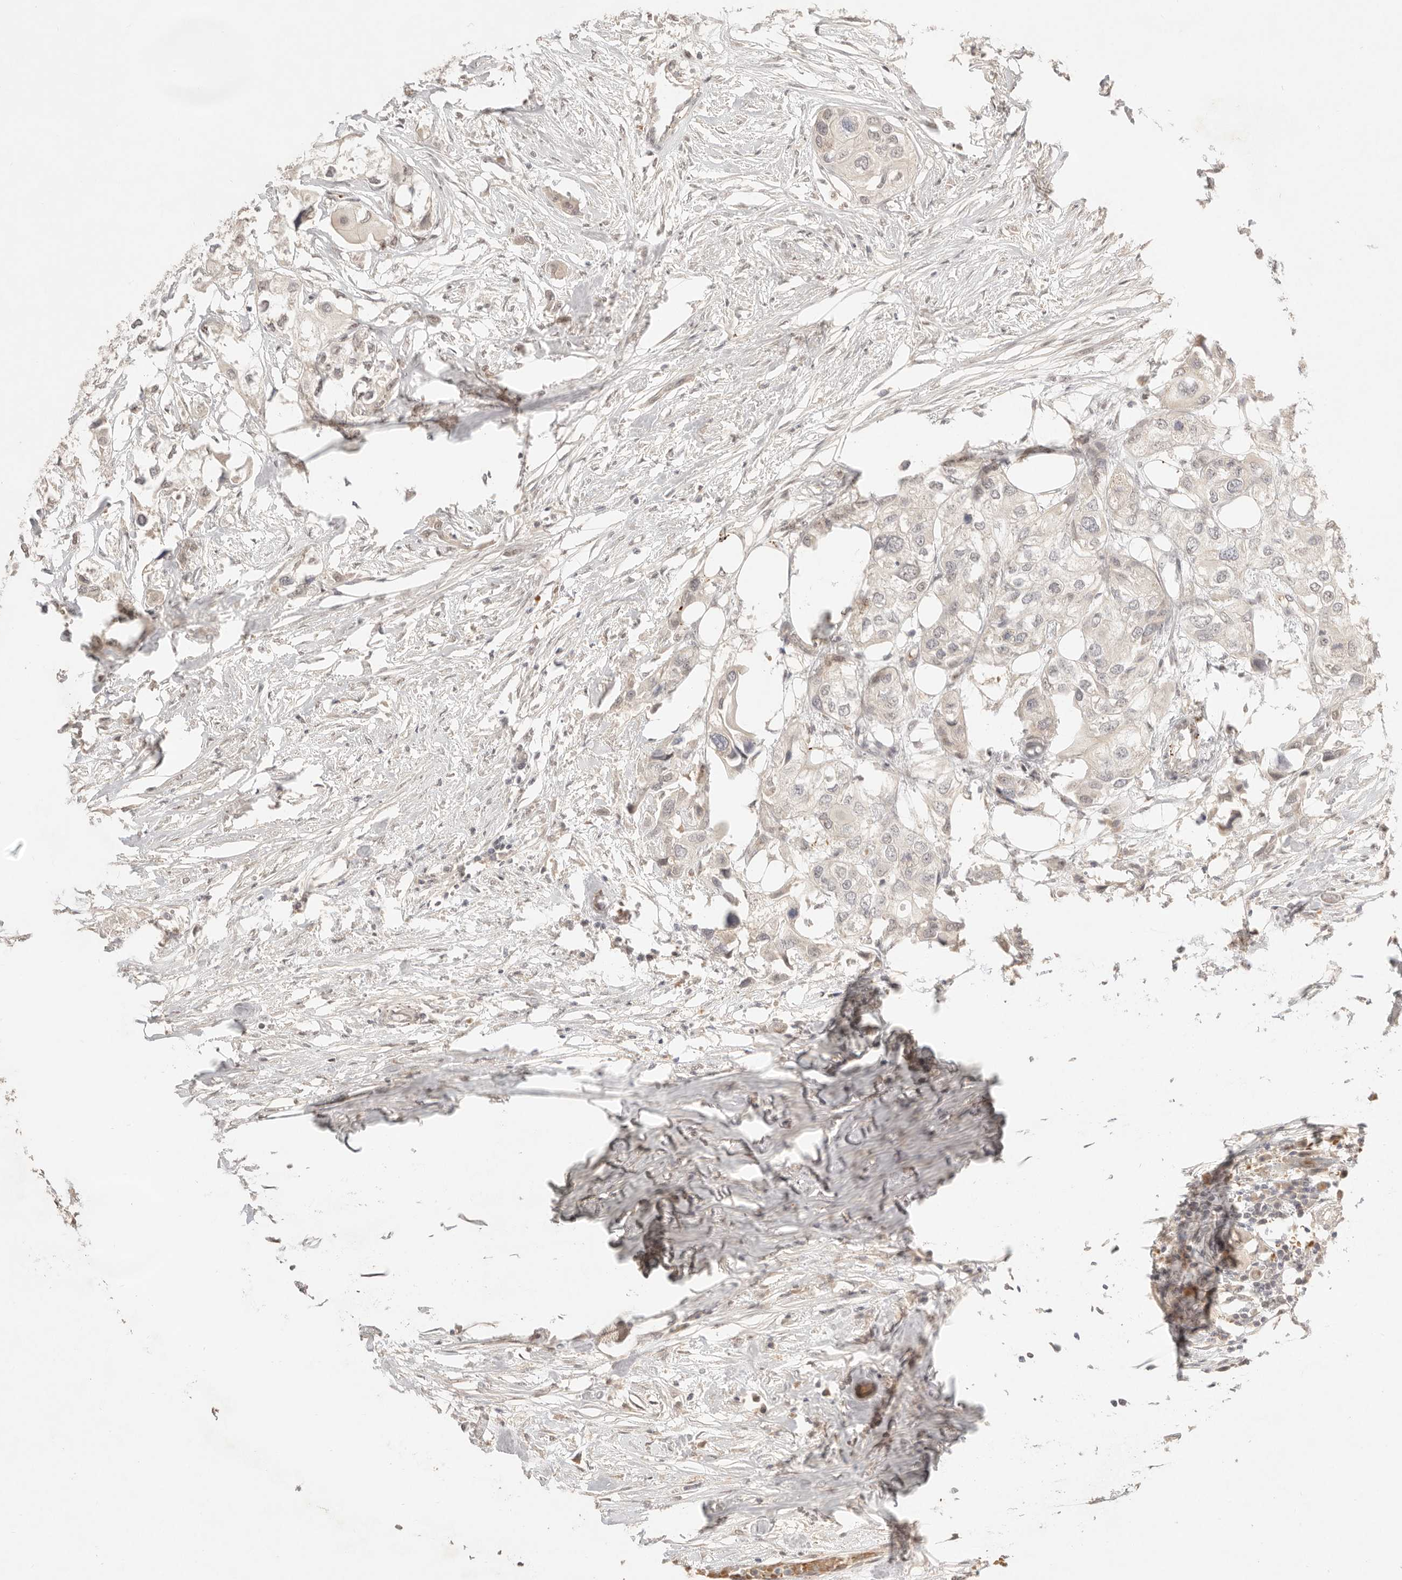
{"staining": {"intensity": "weak", "quantity": "25%-75%", "location": "nuclear"}, "tissue": "urothelial cancer", "cell_type": "Tumor cells", "image_type": "cancer", "snomed": [{"axis": "morphology", "description": "Urothelial carcinoma, High grade"}, {"axis": "topography", "description": "Urinary bladder"}], "caption": "Immunohistochemical staining of human urothelial carcinoma (high-grade) exhibits low levels of weak nuclear staining in approximately 25%-75% of tumor cells.", "gene": "MEP1A", "patient": {"sex": "male", "age": 64}}